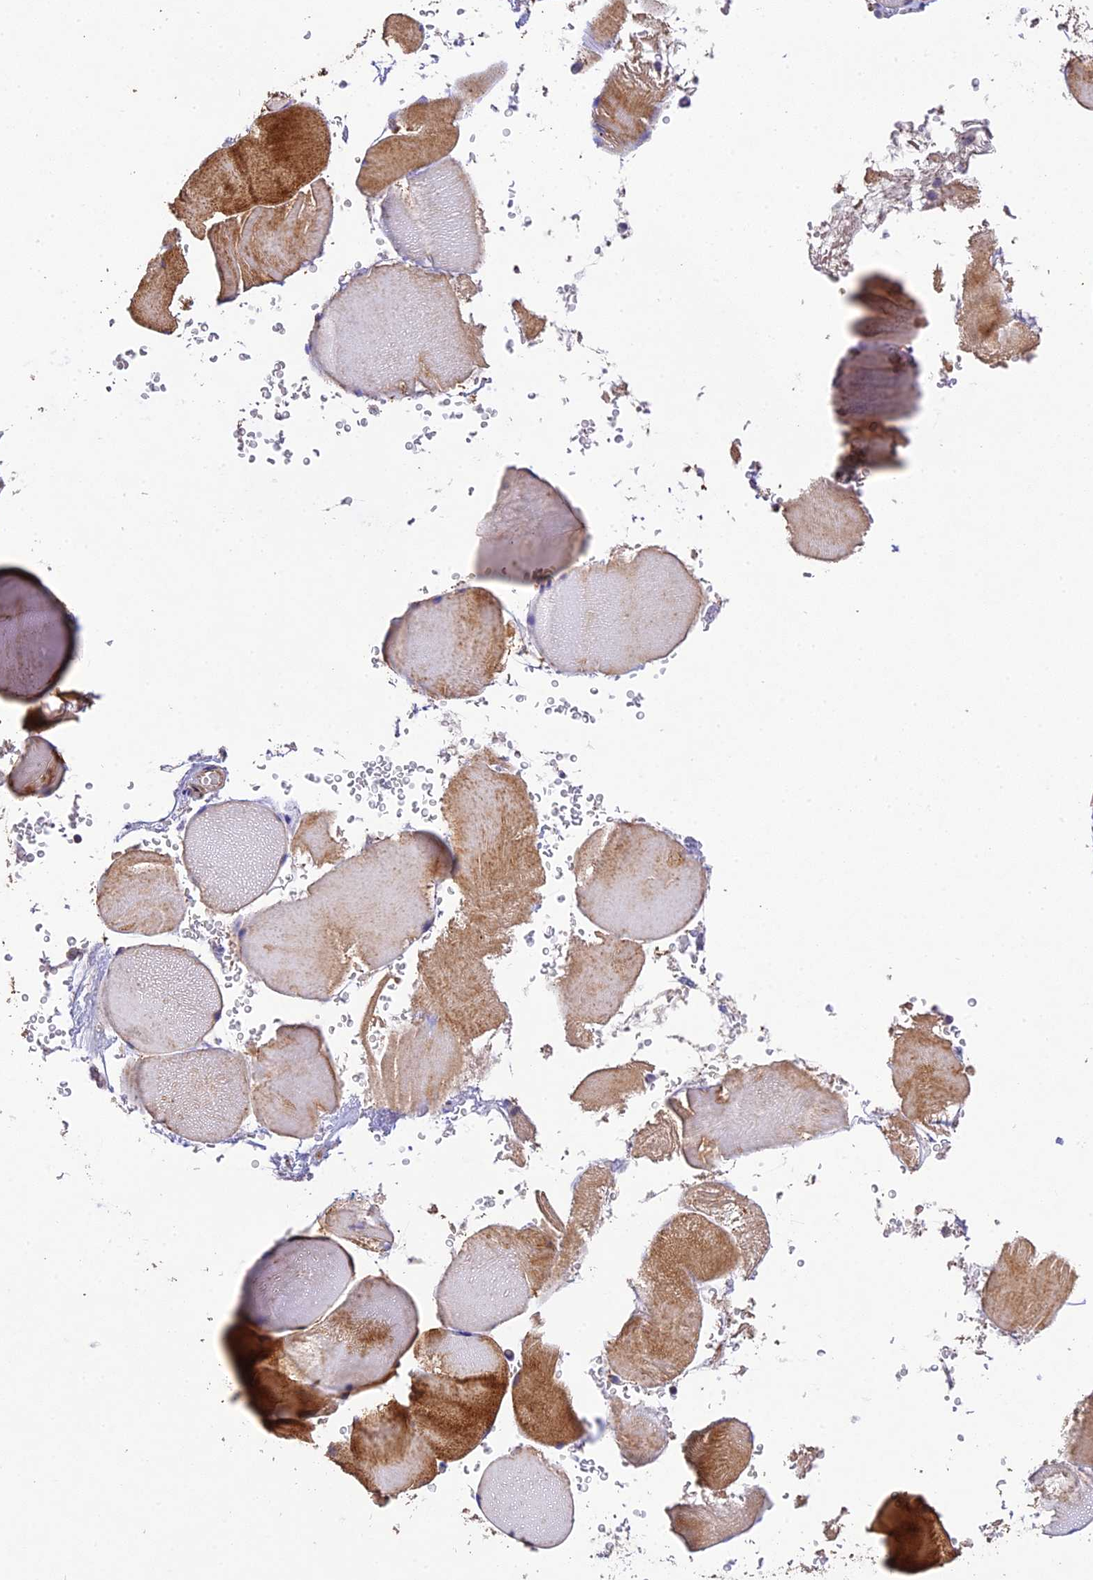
{"staining": {"intensity": "strong", "quantity": "25%-75%", "location": "cytoplasmic/membranous"}, "tissue": "skeletal muscle", "cell_type": "Myocytes", "image_type": "normal", "snomed": [{"axis": "morphology", "description": "Normal tissue, NOS"}, {"axis": "topography", "description": "Skeletal muscle"}], "caption": "Immunohistochemistry micrograph of benign skeletal muscle: skeletal muscle stained using immunohistochemistry (IHC) demonstrates high levels of strong protein expression localized specifically in the cytoplasmic/membranous of myocytes, appearing as a cytoplasmic/membranous brown color.", "gene": "DENND5B", "patient": {"sex": "male", "age": 62}}